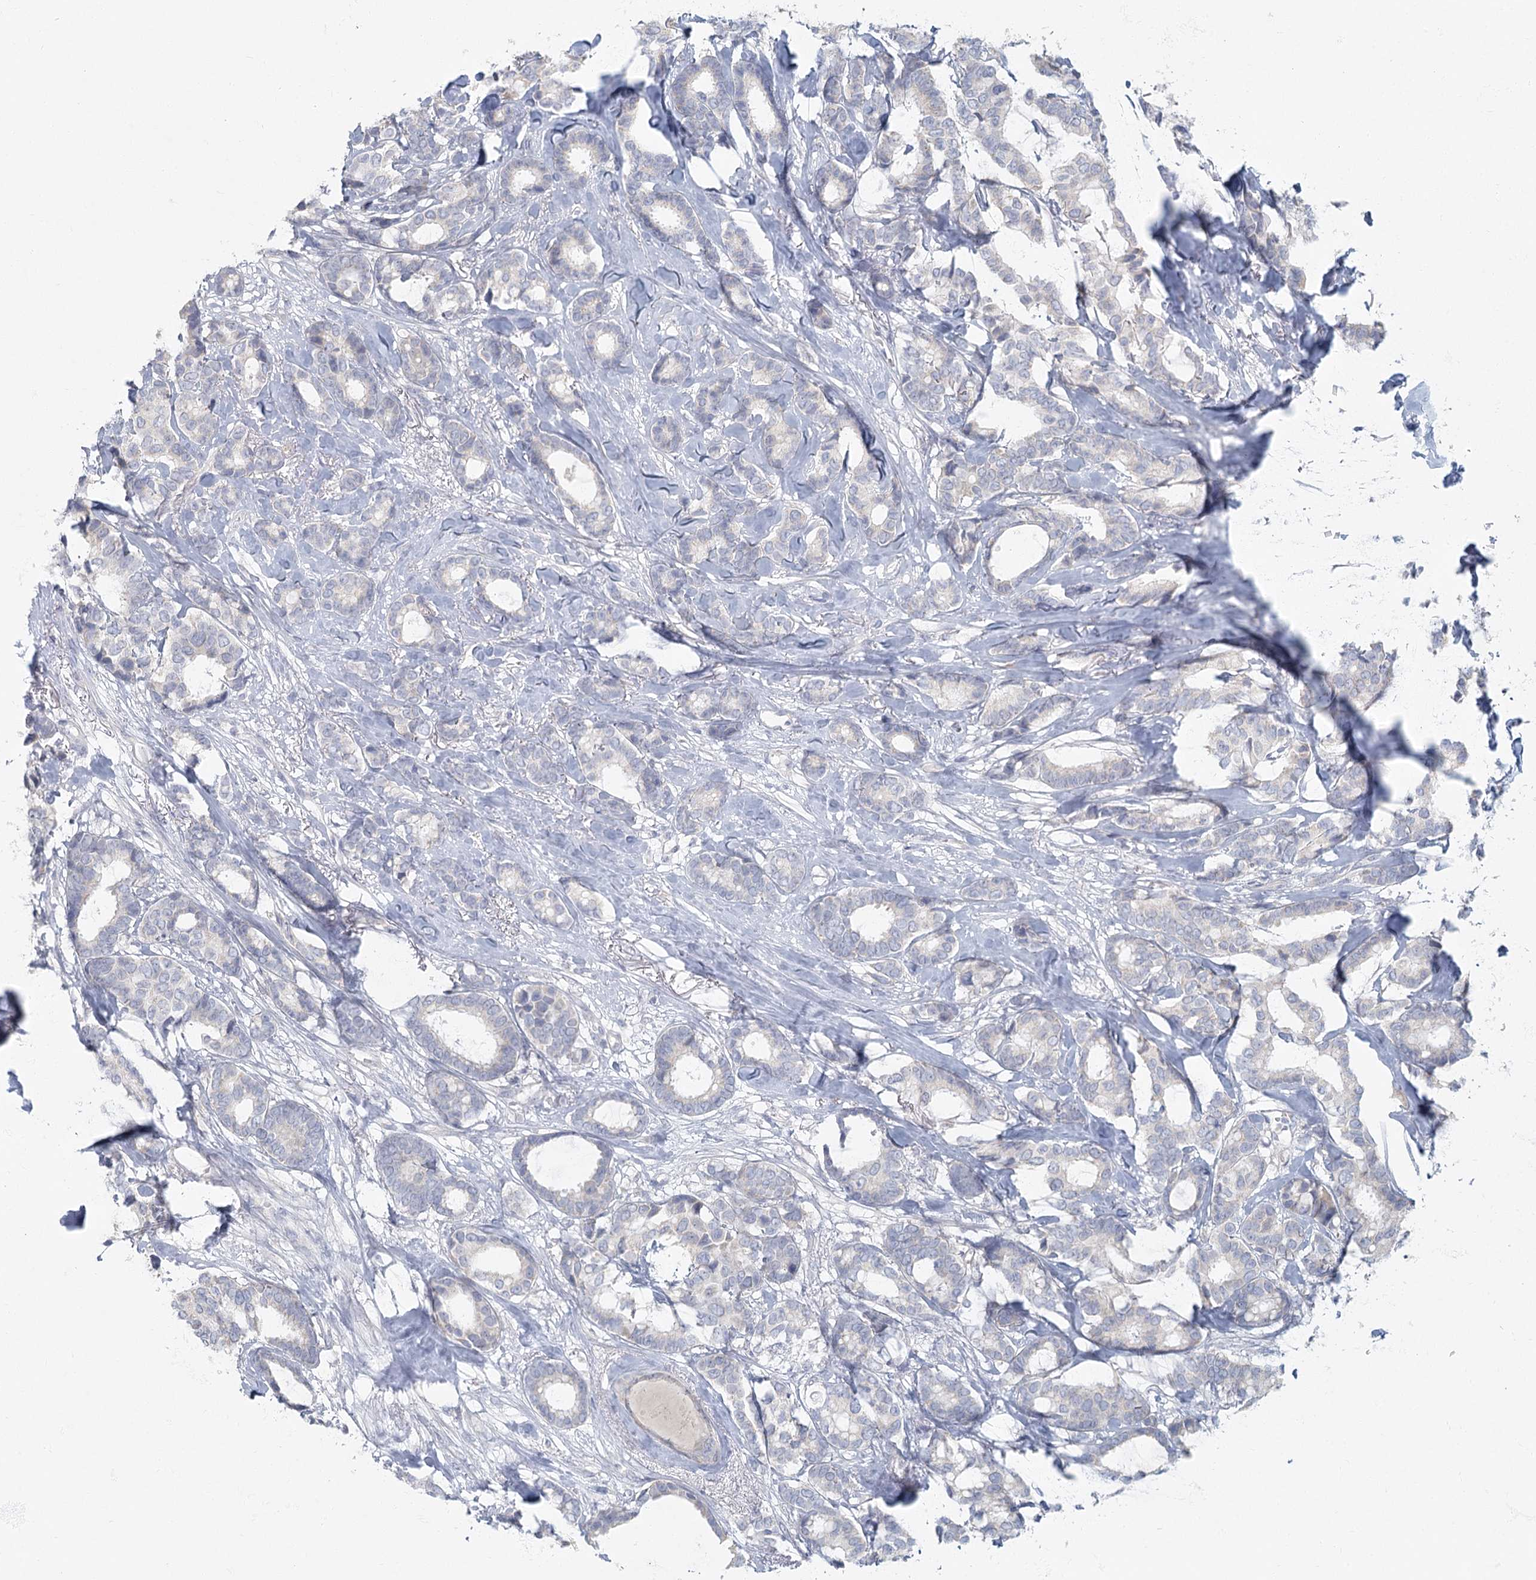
{"staining": {"intensity": "negative", "quantity": "none", "location": "none"}, "tissue": "breast cancer", "cell_type": "Tumor cells", "image_type": "cancer", "snomed": [{"axis": "morphology", "description": "Duct carcinoma"}, {"axis": "topography", "description": "Breast"}], "caption": "DAB (3,3'-diaminobenzidine) immunohistochemical staining of human breast cancer (infiltrating ductal carcinoma) shows no significant staining in tumor cells.", "gene": "FAM110C", "patient": {"sex": "female", "age": 87}}